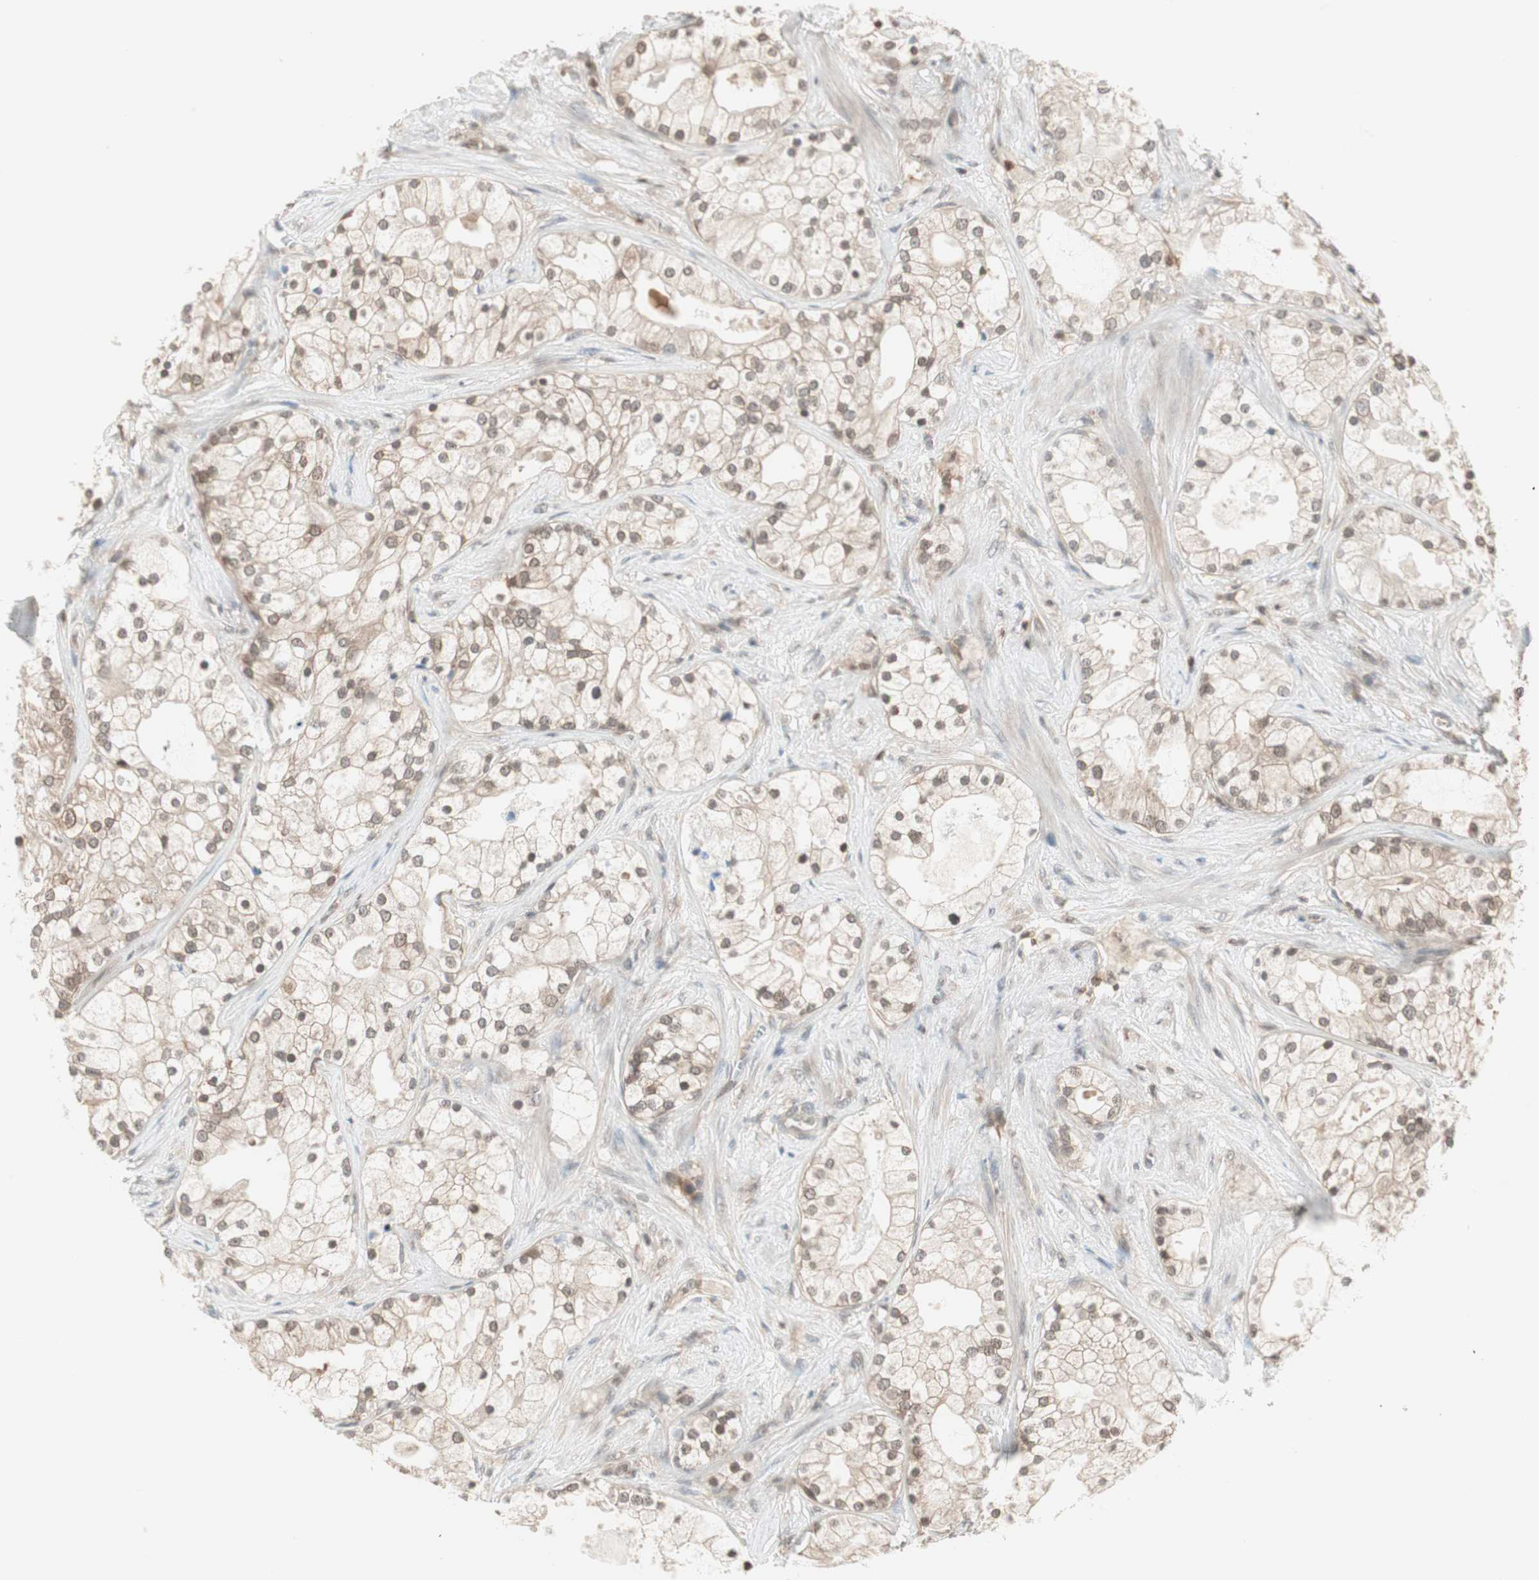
{"staining": {"intensity": "moderate", "quantity": ">75%", "location": "cytoplasmic/membranous"}, "tissue": "prostate cancer", "cell_type": "Tumor cells", "image_type": "cancer", "snomed": [{"axis": "morphology", "description": "Adenocarcinoma, Low grade"}, {"axis": "topography", "description": "Prostate"}], "caption": "A high-resolution photomicrograph shows immunohistochemistry (IHC) staining of prostate cancer (low-grade adenocarcinoma), which demonstrates moderate cytoplasmic/membranous expression in about >75% of tumor cells.", "gene": "UBE2I", "patient": {"sex": "male", "age": 58}}